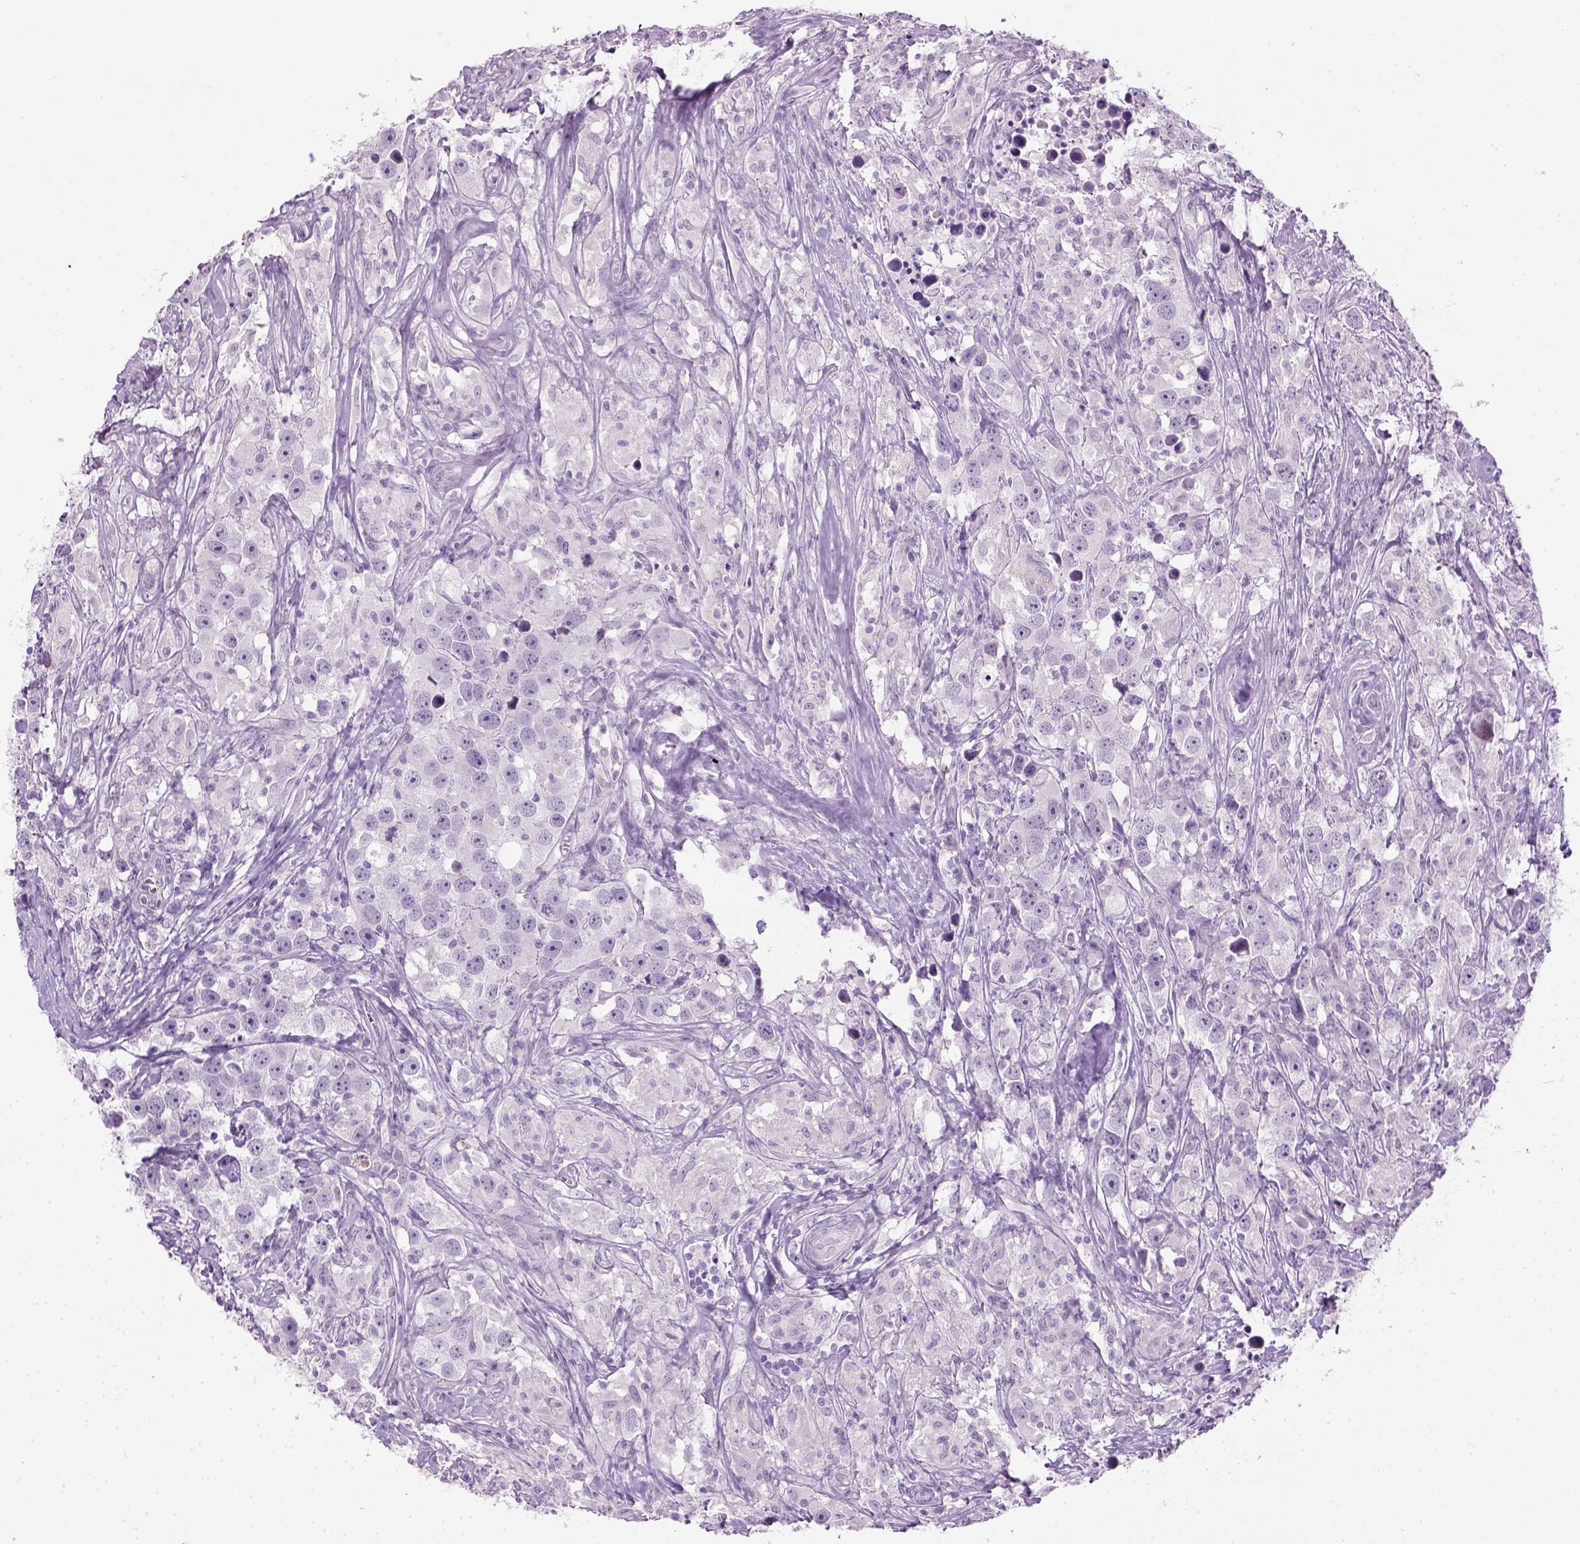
{"staining": {"intensity": "negative", "quantity": "none", "location": "none"}, "tissue": "testis cancer", "cell_type": "Tumor cells", "image_type": "cancer", "snomed": [{"axis": "morphology", "description": "Seminoma, NOS"}, {"axis": "topography", "description": "Testis"}], "caption": "Tumor cells are negative for protein expression in human testis cancer (seminoma). (DAB immunohistochemistry visualized using brightfield microscopy, high magnification).", "gene": "GABRB2", "patient": {"sex": "male", "age": 49}}